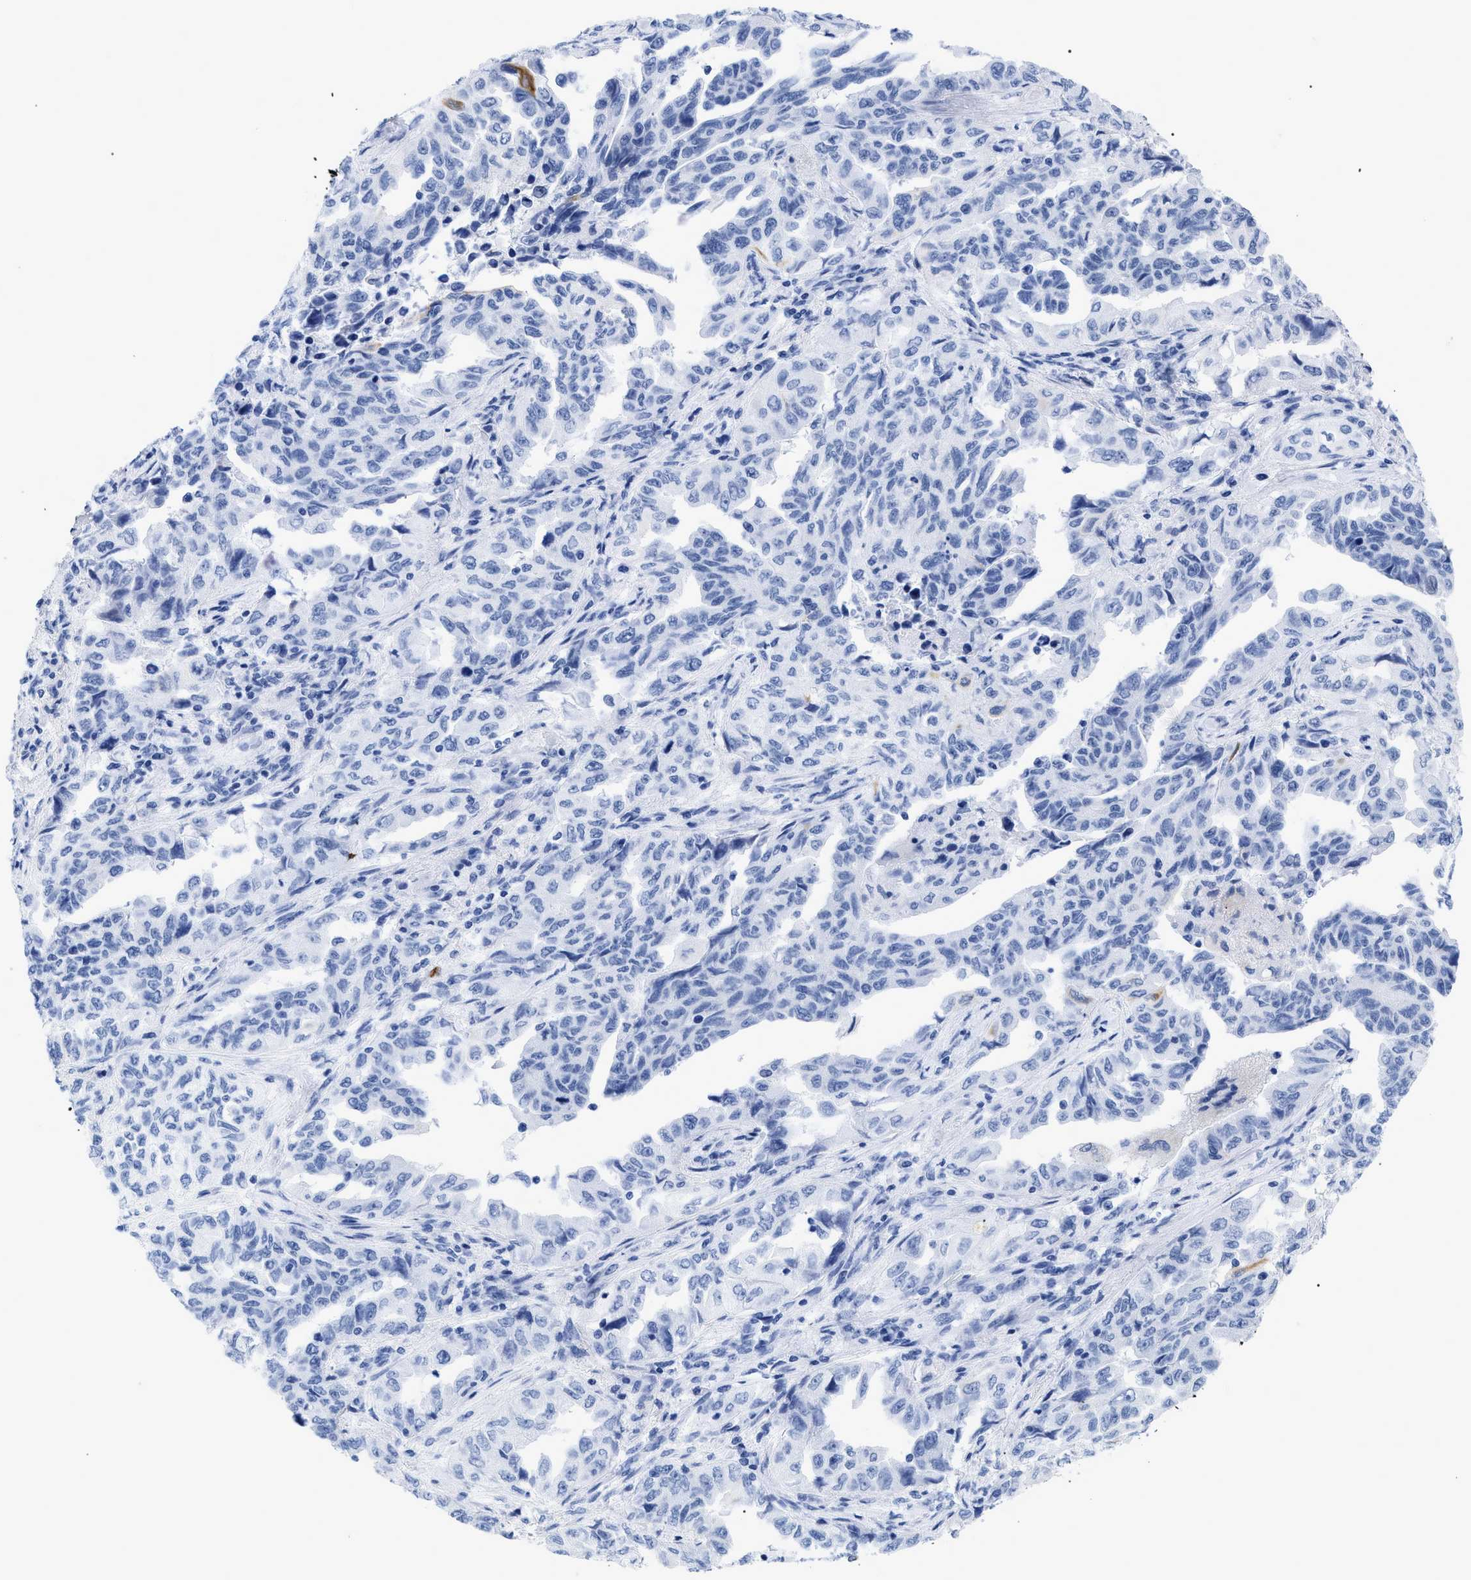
{"staining": {"intensity": "negative", "quantity": "none", "location": "none"}, "tissue": "lung cancer", "cell_type": "Tumor cells", "image_type": "cancer", "snomed": [{"axis": "morphology", "description": "Adenocarcinoma, NOS"}, {"axis": "topography", "description": "Lung"}], "caption": "IHC of human lung adenocarcinoma displays no expression in tumor cells.", "gene": "DUSP26", "patient": {"sex": "female", "age": 51}}